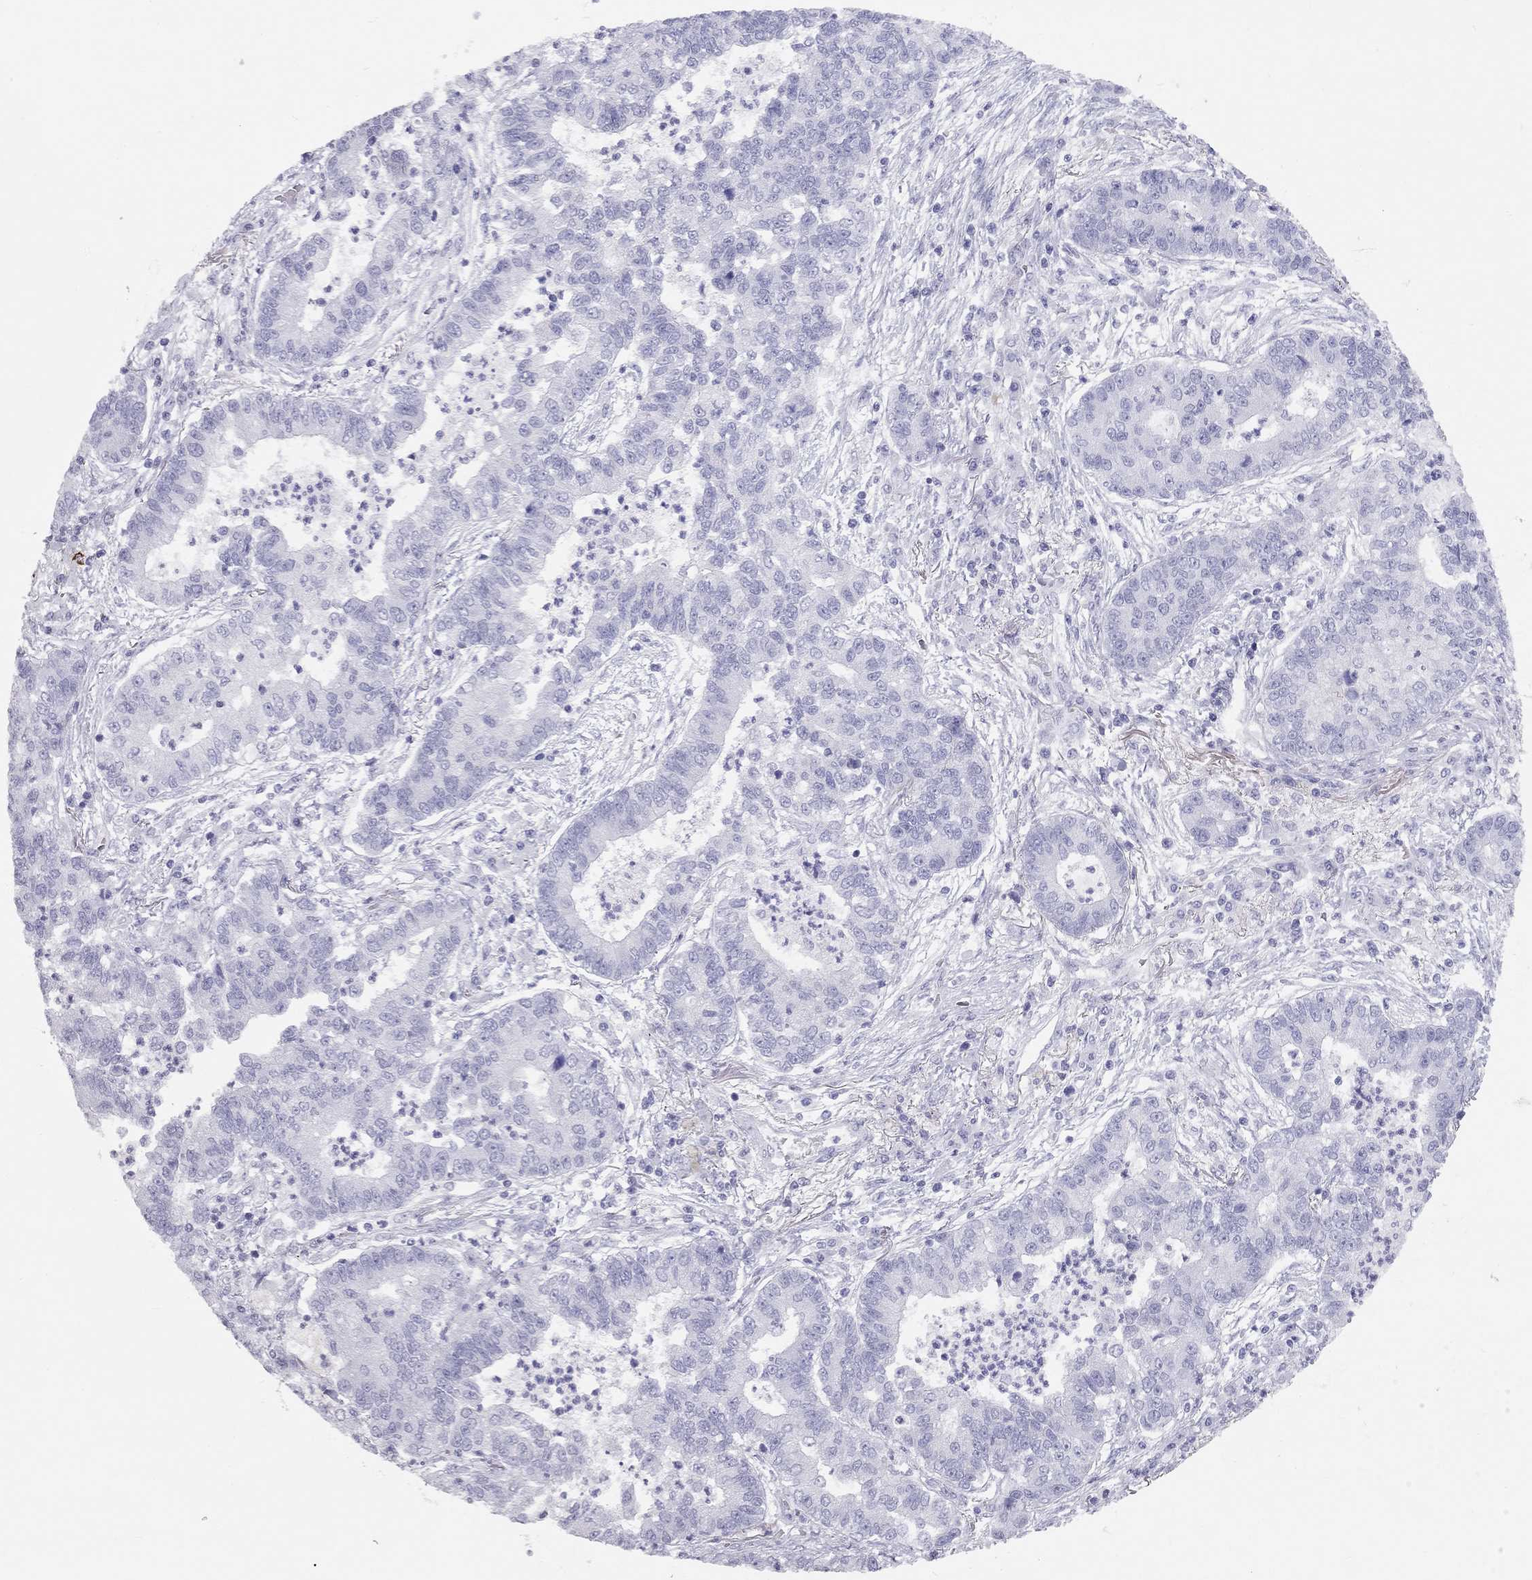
{"staining": {"intensity": "negative", "quantity": "none", "location": "none"}, "tissue": "lung cancer", "cell_type": "Tumor cells", "image_type": "cancer", "snomed": [{"axis": "morphology", "description": "Adenocarcinoma, NOS"}, {"axis": "topography", "description": "Lung"}], "caption": "Immunohistochemical staining of lung adenocarcinoma reveals no significant staining in tumor cells. The staining was performed using DAB to visualize the protein expression in brown, while the nuclei were stained in blue with hematoxylin (Magnification: 20x).", "gene": "KLRG1", "patient": {"sex": "female", "age": 57}}